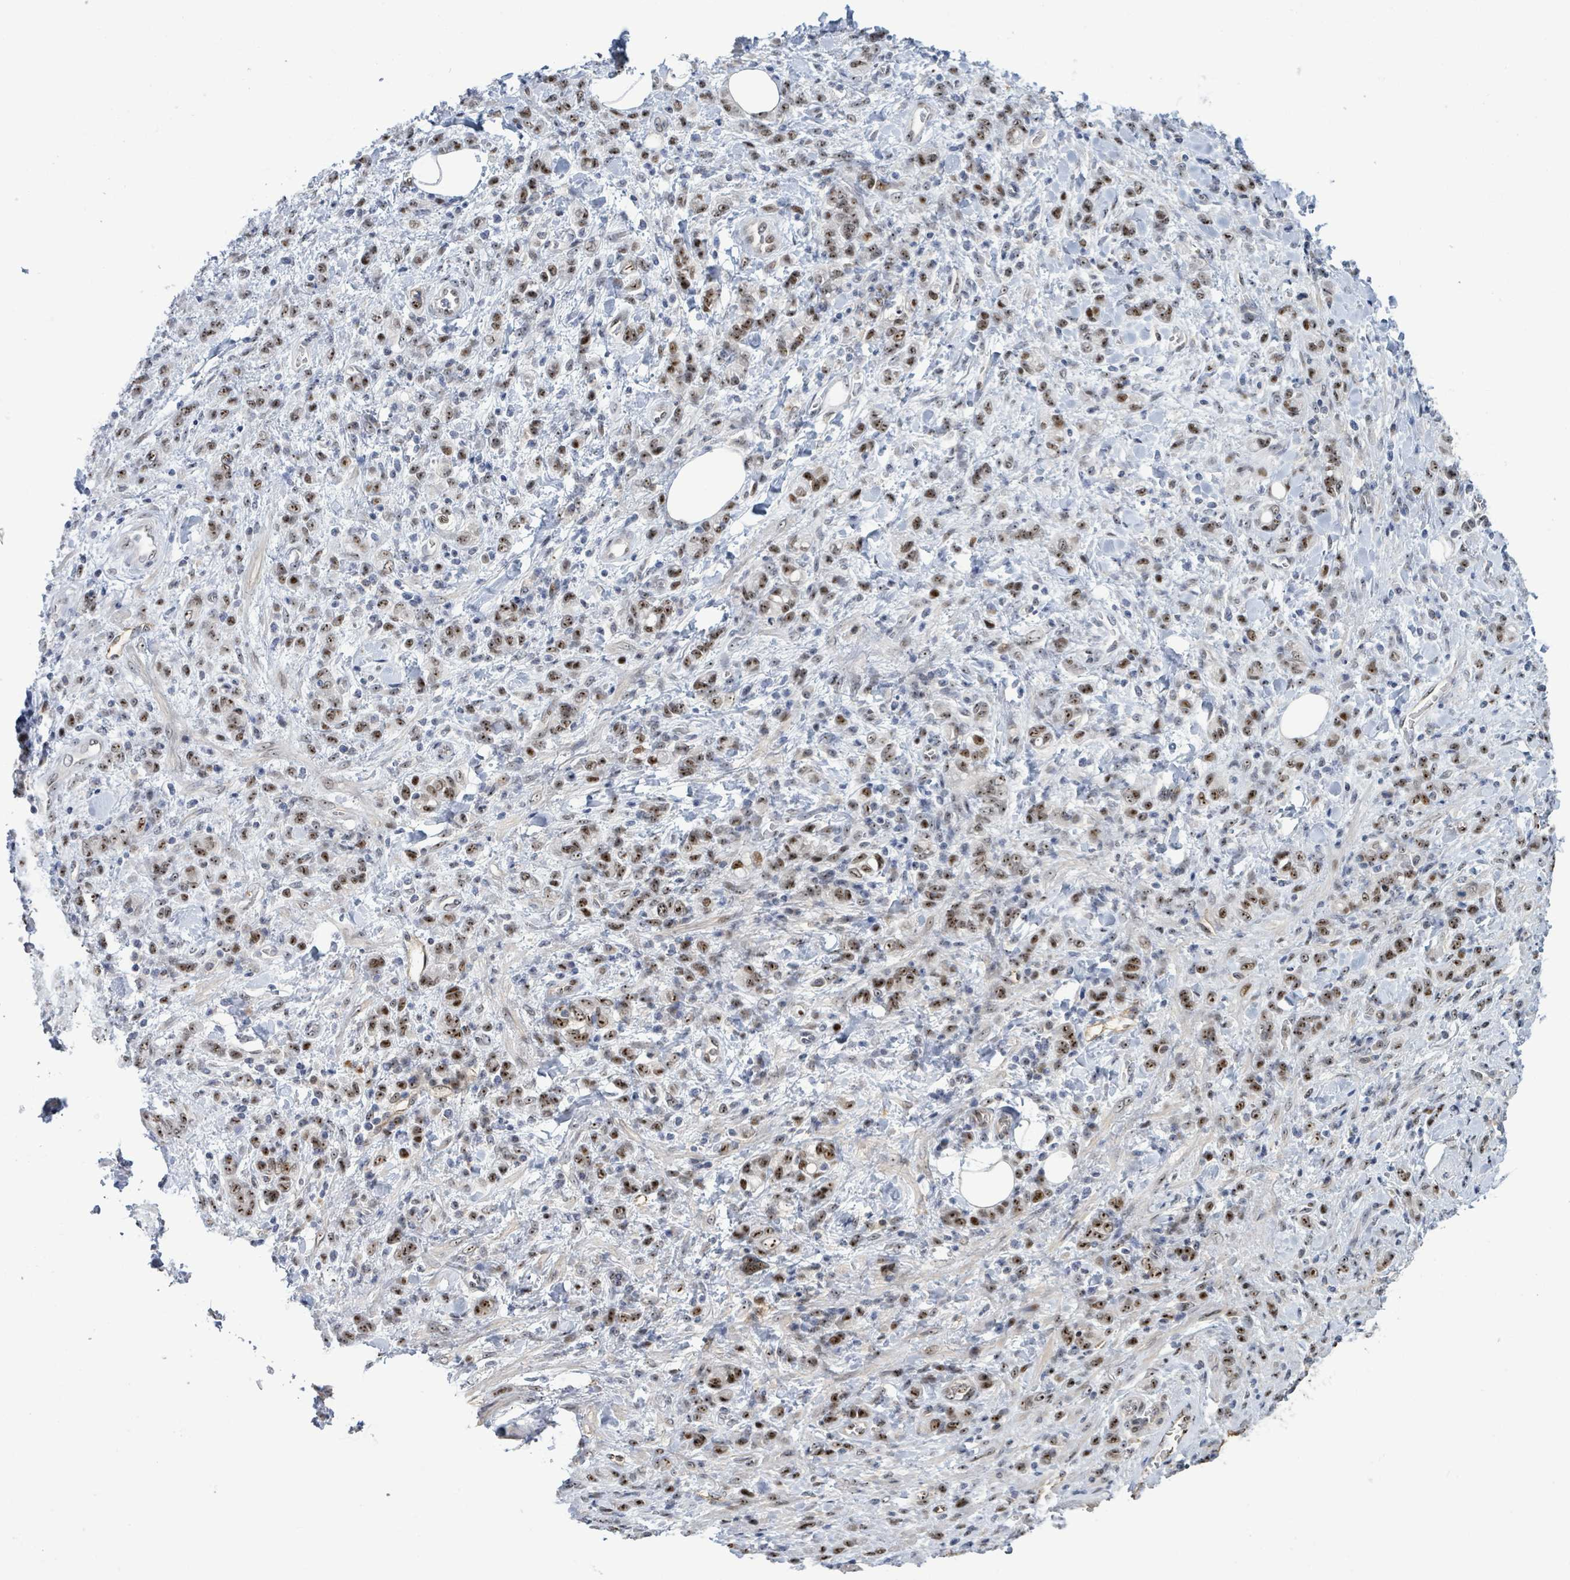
{"staining": {"intensity": "moderate", "quantity": ">75%", "location": "nuclear"}, "tissue": "stomach cancer", "cell_type": "Tumor cells", "image_type": "cancer", "snomed": [{"axis": "morphology", "description": "Adenocarcinoma, NOS"}, {"axis": "topography", "description": "Stomach"}], "caption": "Stomach cancer stained with DAB immunohistochemistry reveals medium levels of moderate nuclear positivity in about >75% of tumor cells.", "gene": "RRN3", "patient": {"sex": "male", "age": 77}}